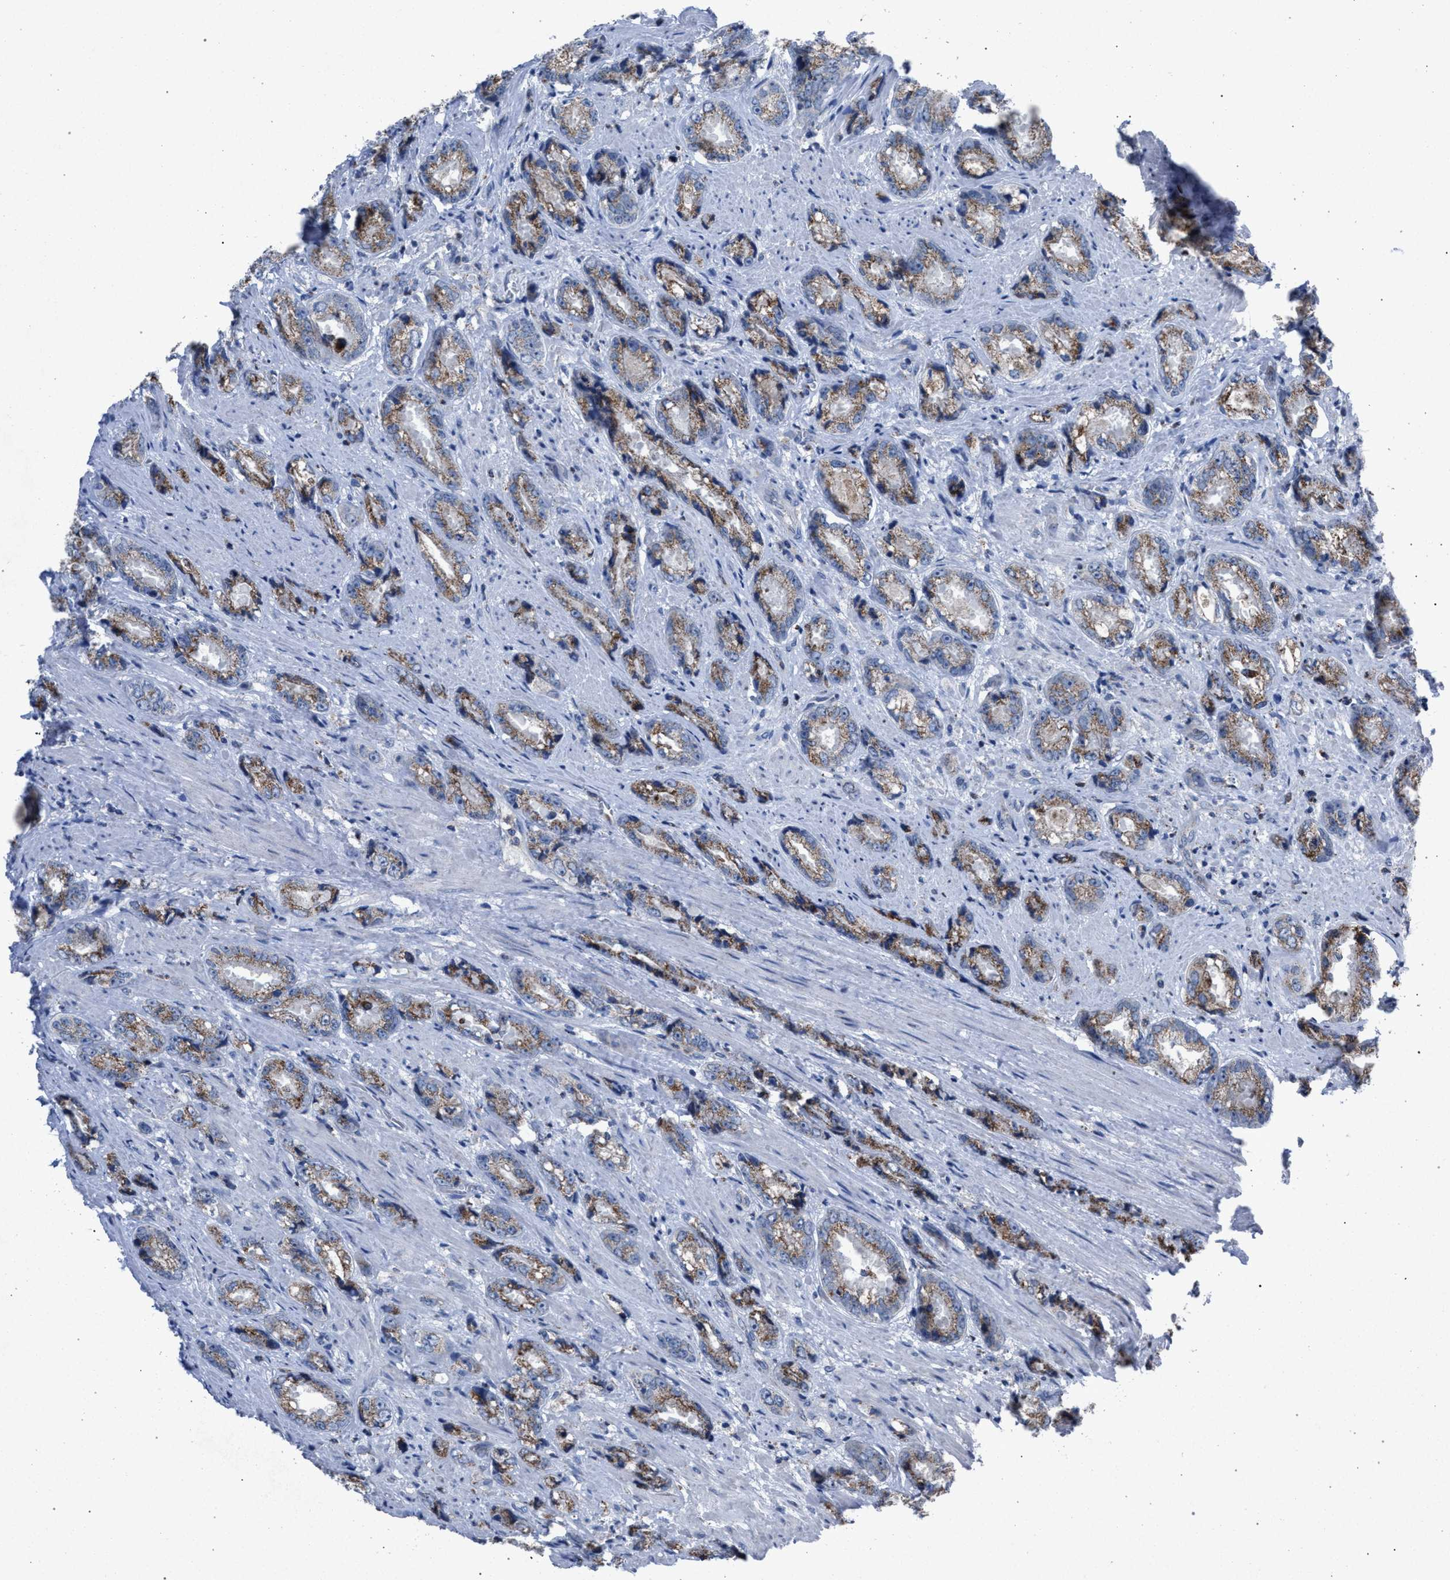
{"staining": {"intensity": "weak", "quantity": ">75%", "location": "cytoplasmic/membranous"}, "tissue": "prostate cancer", "cell_type": "Tumor cells", "image_type": "cancer", "snomed": [{"axis": "morphology", "description": "Adenocarcinoma, High grade"}, {"axis": "topography", "description": "Prostate"}], "caption": "Prostate cancer stained for a protein (brown) displays weak cytoplasmic/membranous positive staining in about >75% of tumor cells.", "gene": "HSD17B4", "patient": {"sex": "male", "age": 61}}